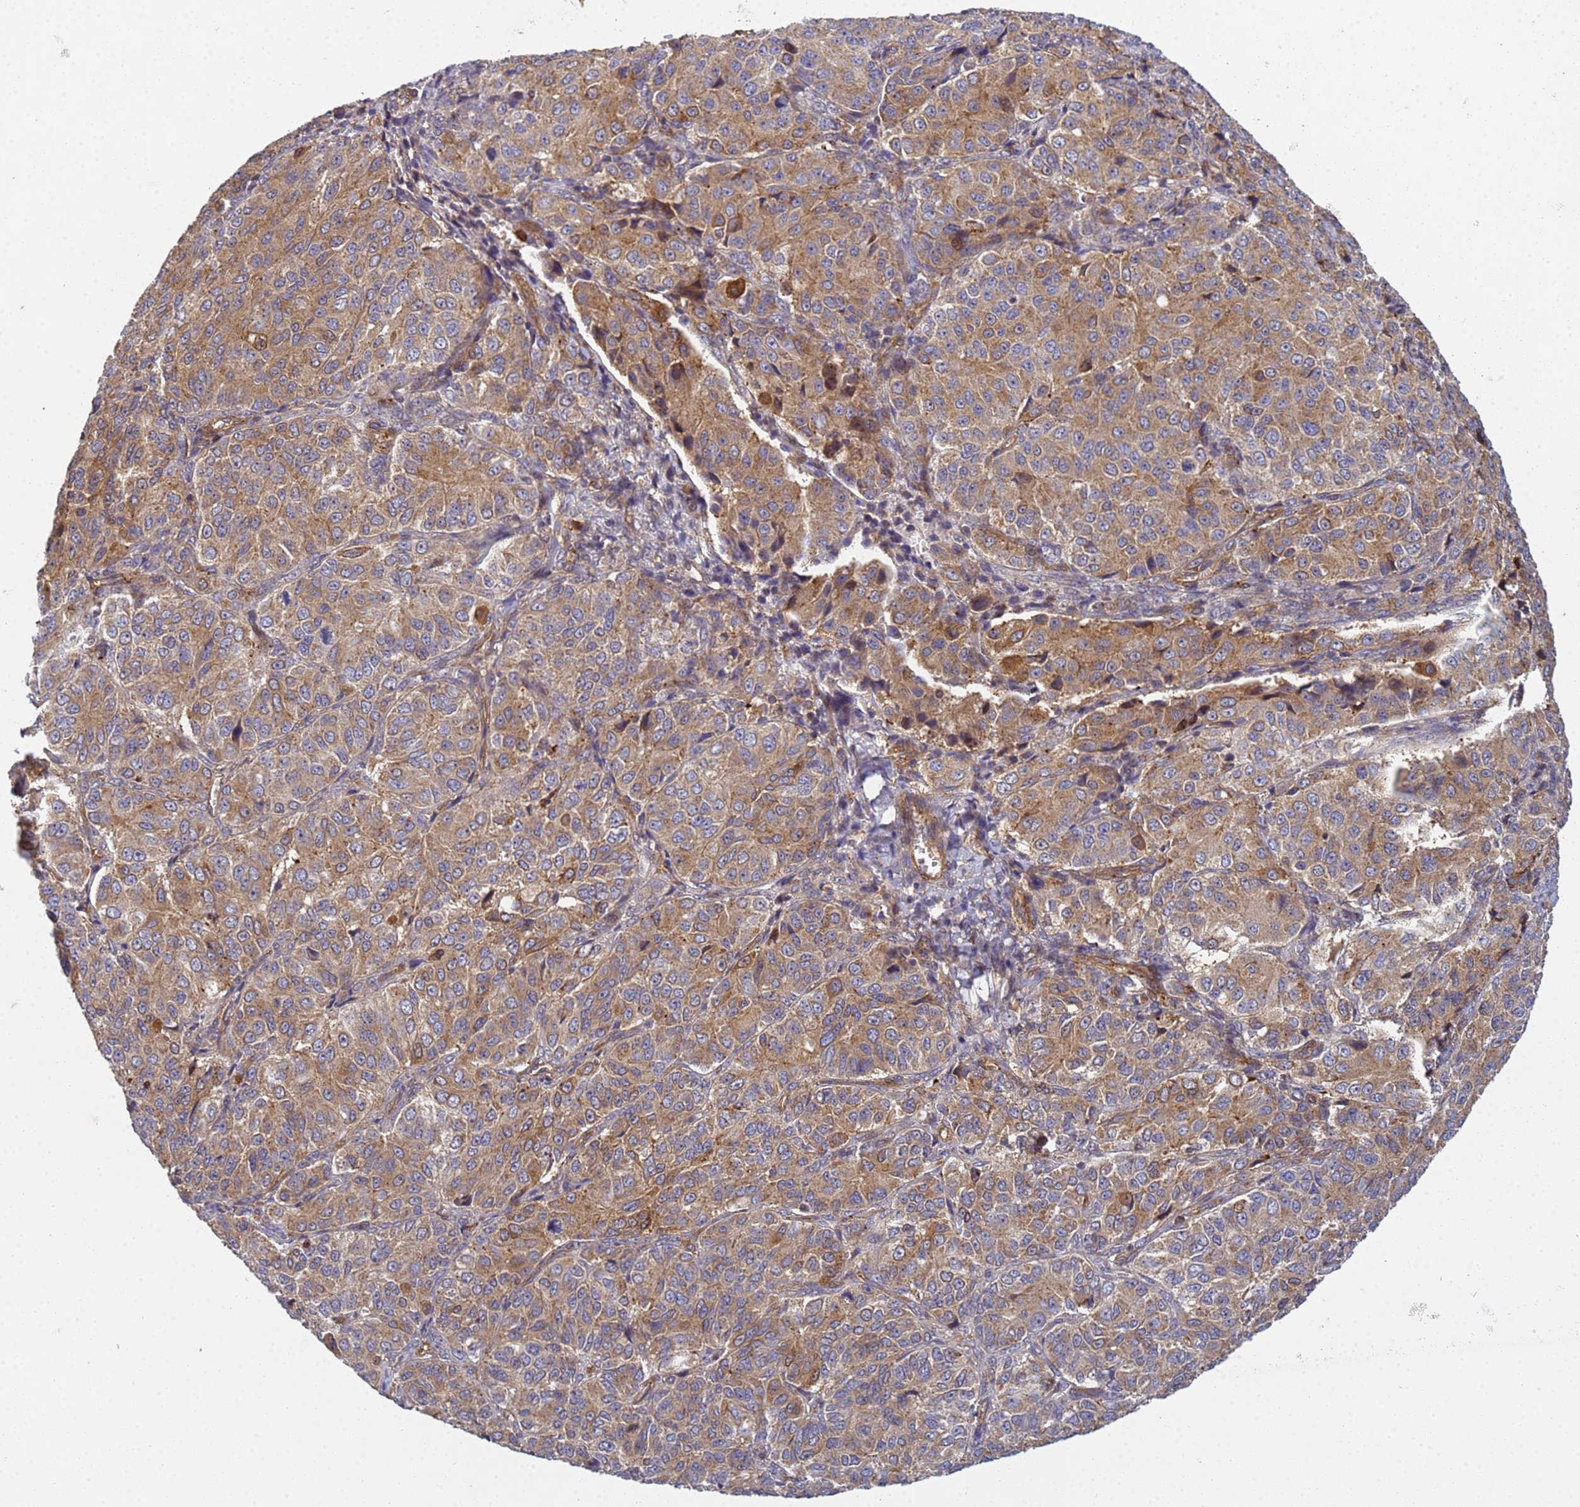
{"staining": {"intensity": "moderate", "quantity": ">75%", "location": "cytoplasmic/membranous"}, "tissue": "ovarian cancer", "cell_type": "Tumor cells", "image_type": "cancer", "snomed": [{"axis": "morphology", "description": "Carcinoma, endometroid"}, {"axis": "topography", "description": "Ovary"}], "caption": "Ovarian endometroid carcinoma tissue exhibits moderate cytoplasmic/membranous expression in approximately >75% of tumor cells, visualized by immunohistochemistry.", "gene": "C8orf34", "patient": {"sex": "female", "age": 51}}